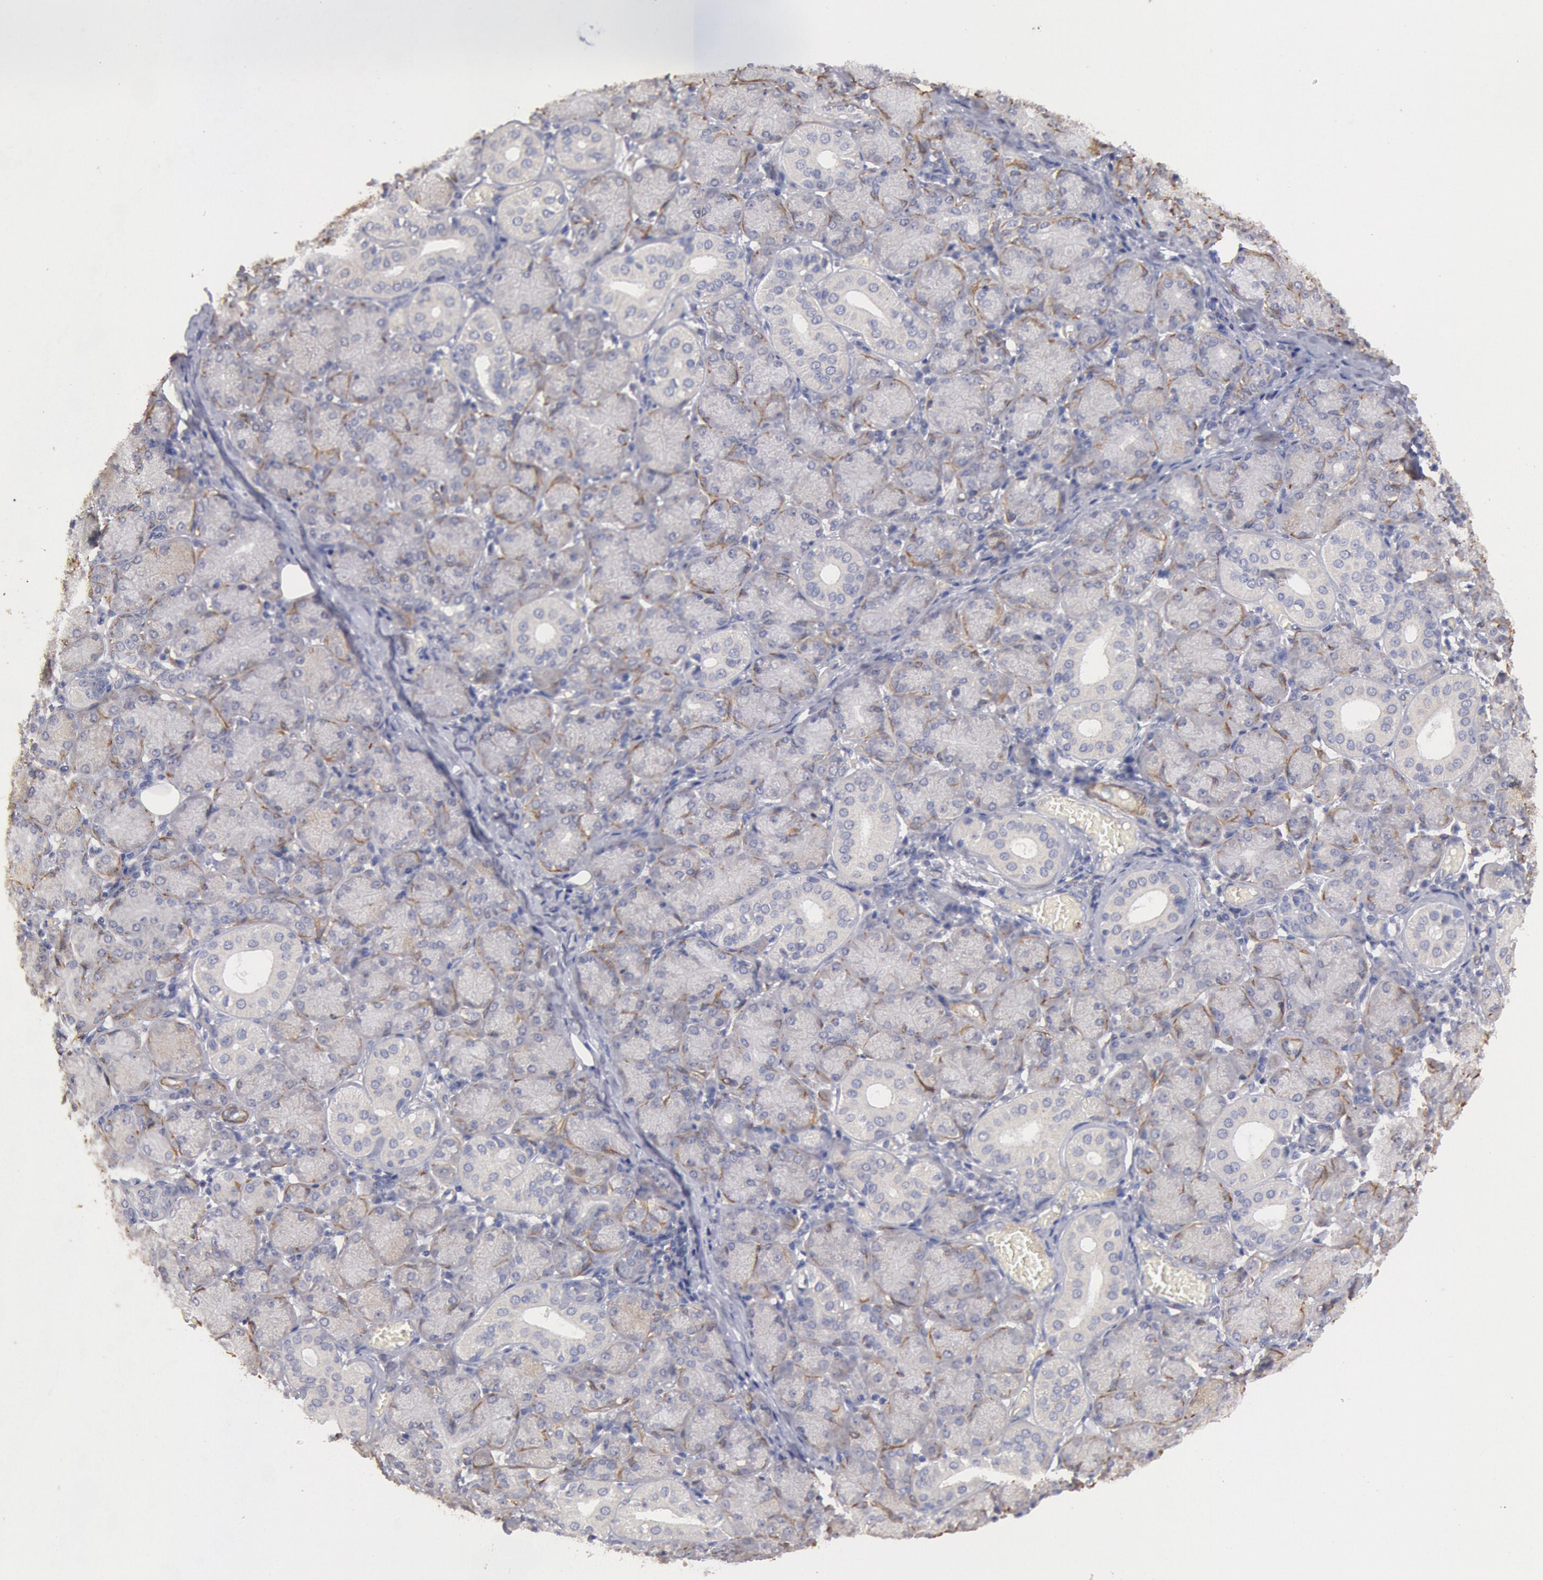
{"staining": {"intensity": "weak", "quantity": "<25%", "location": "cytoplasmic/membranous"}, "tissue": "salivary gland", "cell_type": "Glandular cells", "image_type": "normal", "snomed": [{"axis": "morphology", "description": "Normal tissue, NOS"}, {"axis": "topography", "description": "Salivary gland"}], "caption": "Glandular cells show no significant expression in benign salivary gland. The staining was performed using DAB (3,3'-diaminobenzidine) to visualize the protein expression in brown, while the nuclei were stained in blue with hematoxylin (Magnification: 20x).", "gene": "TMED8", "patient": {"sex": "female", "age": 24}}